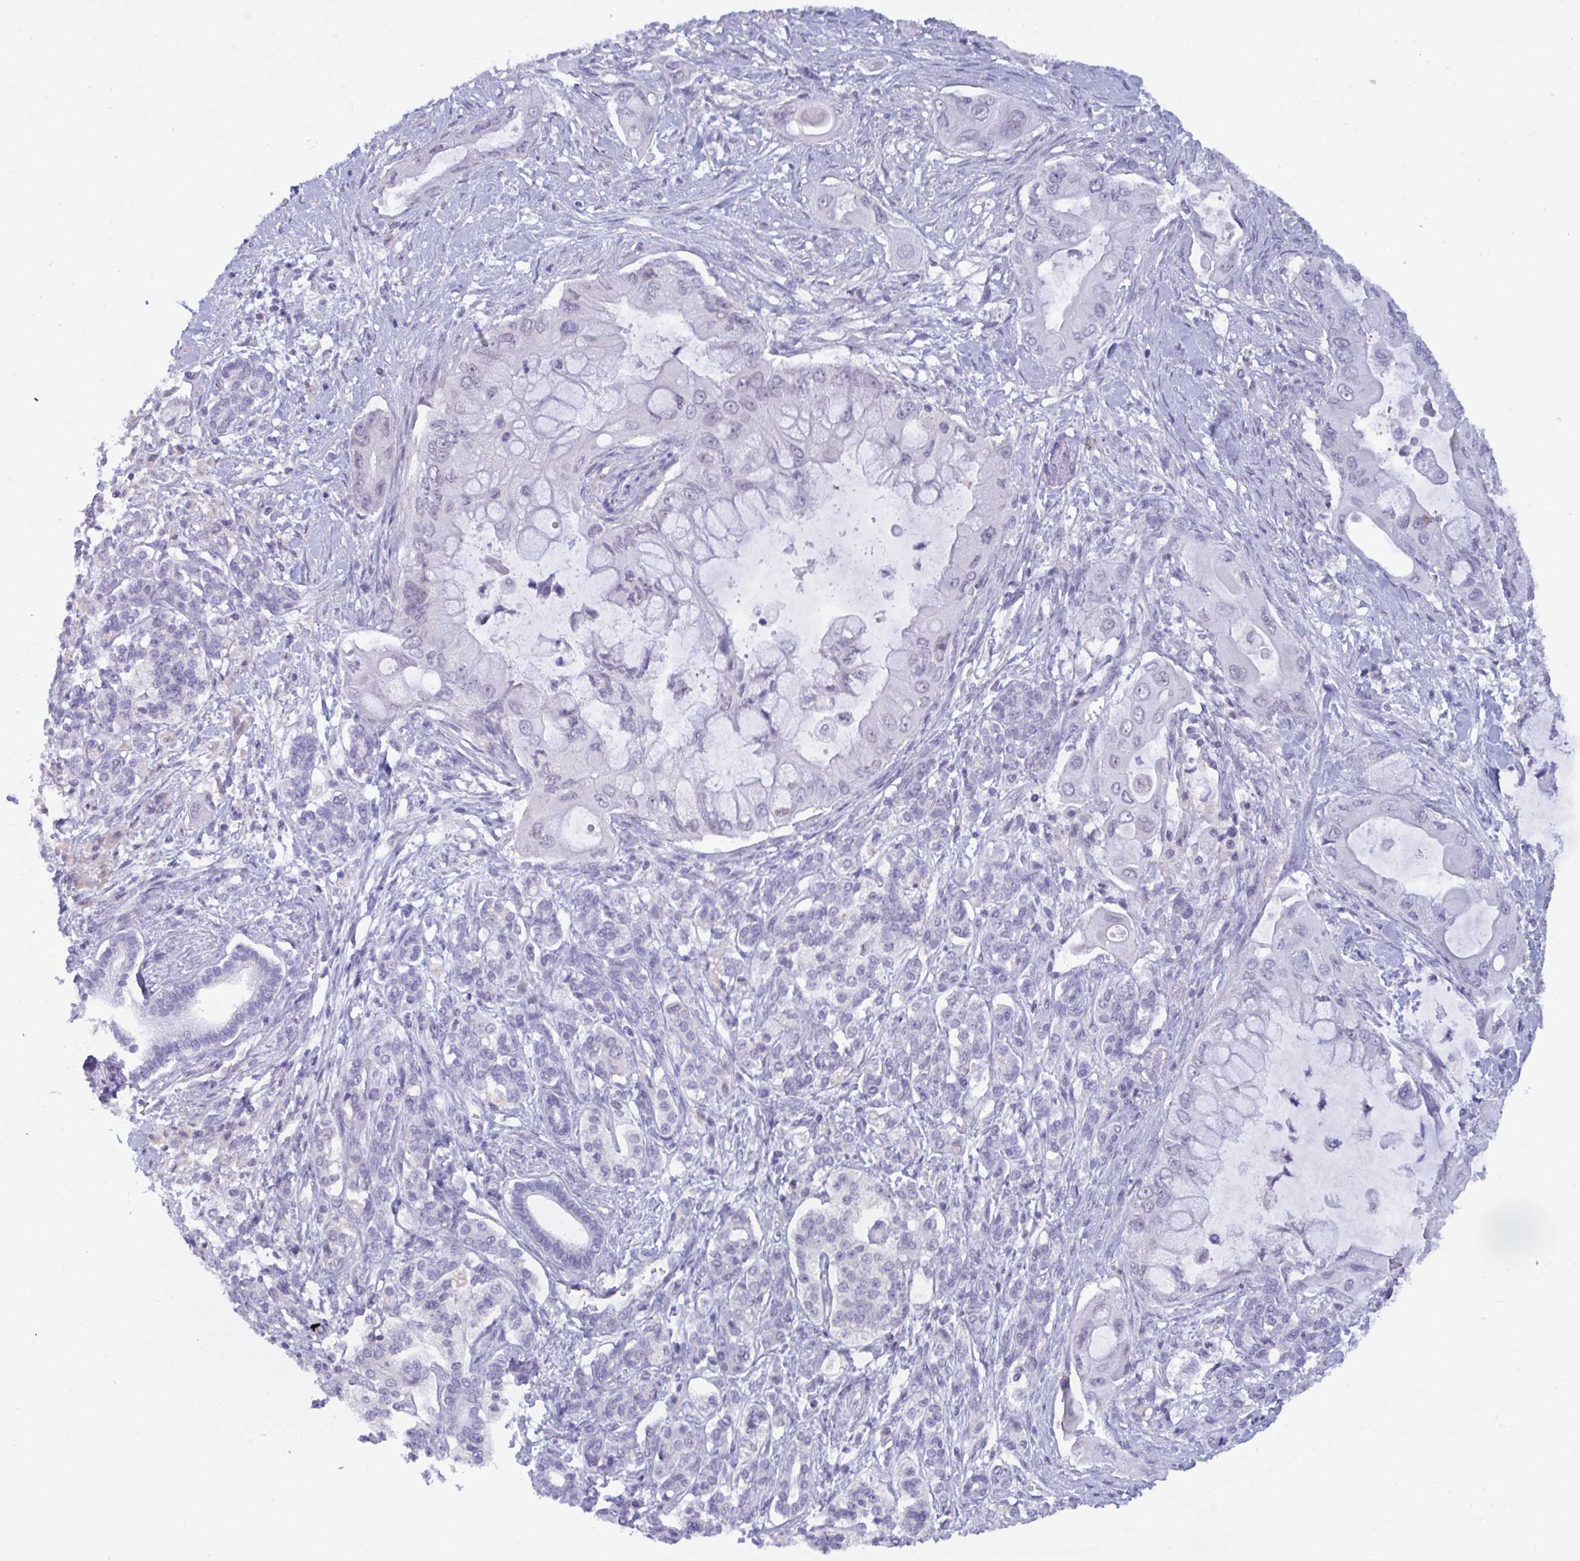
{"staining": {"intensity": "negative", "quantity": "none", "location": "none"}, "tissue": "pancreatic cancer", "cell_type": "Tumor cells", "image_type": "cancer", "snomed": [{"axis": "morphology", "description": "Adenocarcinoma, NOS"}, {"axis": "topography", "description": "Pancreas"}], "caption": "Micrograph shows no significant protein positivity in tumor cells of pancreatic cancer.", "gene": "SERPINB13", "patient": {"sex": "male", "age": 57}}